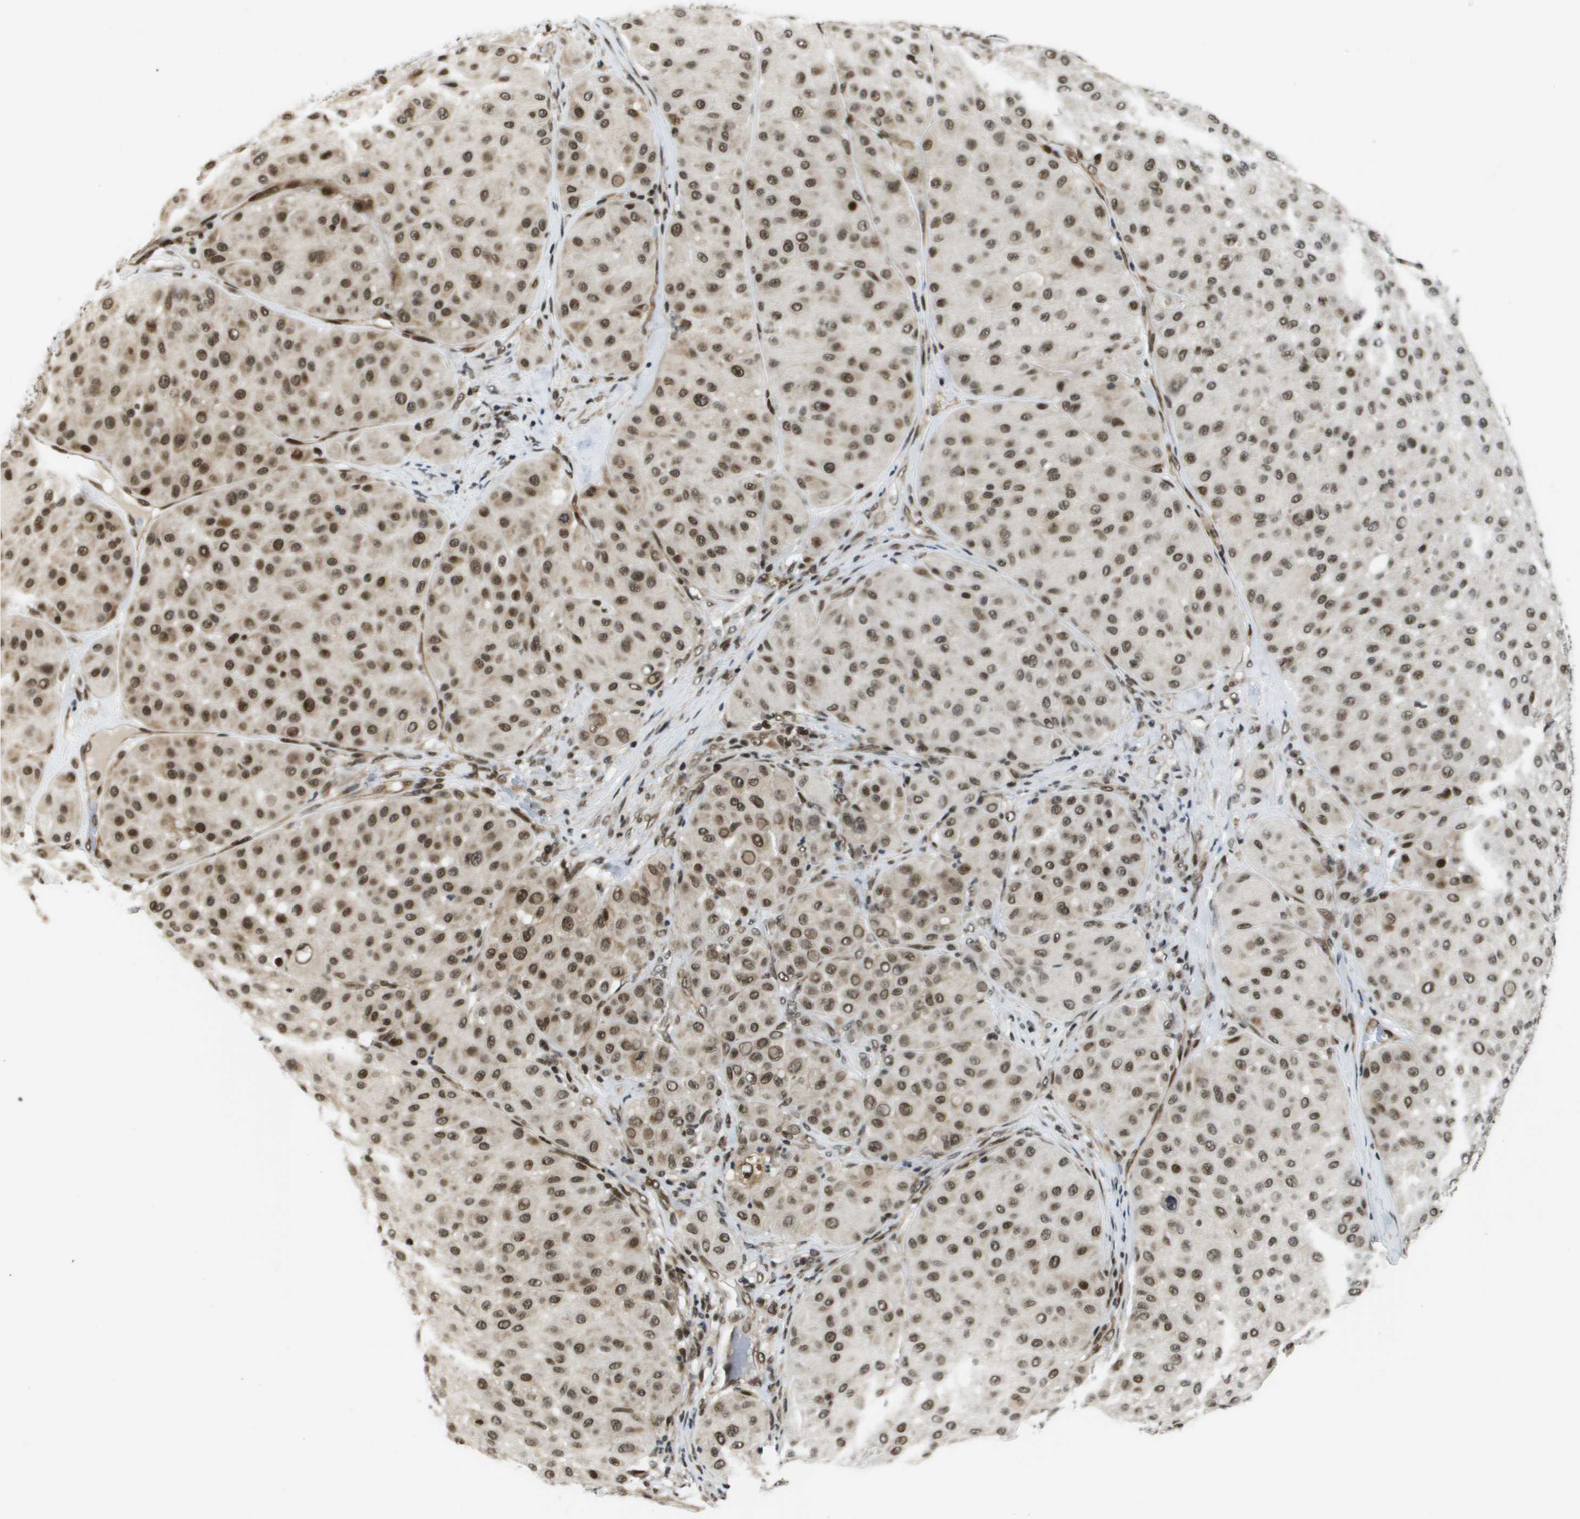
{"staining": {"intensity": "moderate", "quantity": ">75%", "location": "nuclear"}, "tissue": "melanoma", "cell_type": "Tumor cells", "image_type": "cancer", "snomed": [{"axis": "morphology", "description": "Normal tissue, NOS"}, {"axis": "morphology", "description": "Malignant melanoma, Metastatic site"}, {"axis": "topography", "description": "Skin"}], "caption": "Immunohistochemical staining of human malignant melanoma (metastatic site) demonstrates moderate nuclear protein positivity in about >75% of tumor cells.", "gene": "RECQL4", "patient": {"sex": "male", "age": 41}}